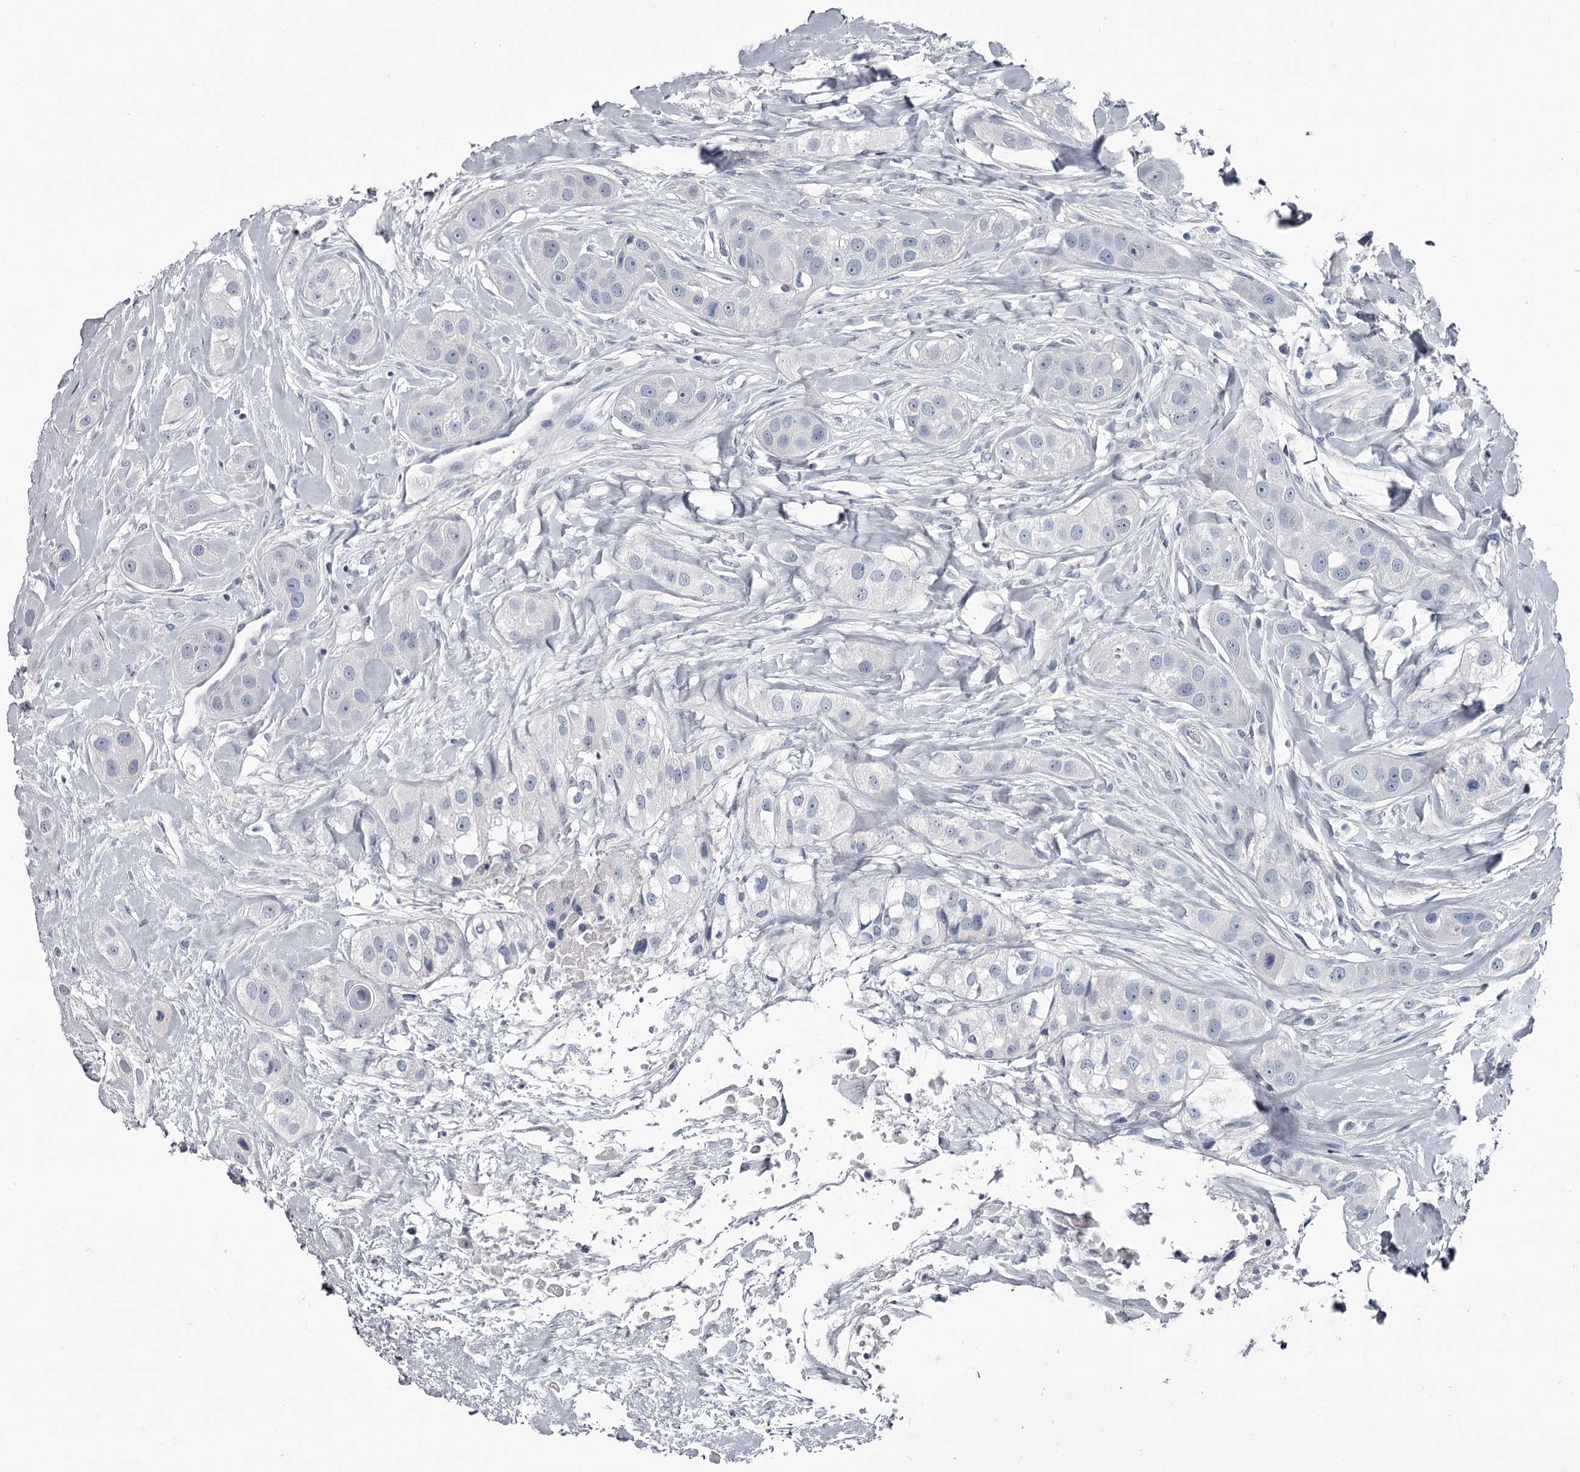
{"staining": {"intensity": "negative", "quantity": "none", "location": "none"}, "tissue": "head and neck cancer", "cell_type": "Tumor cells", "image_type": "cancer", "snomed": [{"axis": "morphology", "description": "Normal tissue, NOS"}, {"axis": "morphology", "description": "Squamous cell carcinoma, NOS"}, {"axis": "topography", "description": "Skeletal muscle"}, {"axis": "topography", "description": "Head-Neck"}], "caption": "Micrograph shows no significant protein staining in tumor cells of head and neck cancer. (Brightfield microscopy of DAB (3,3'-diaminobenzidine) immunohistochemistry at high magnification).", "gene": "DAO", "patient": {"sex": "male", "age": 51}}